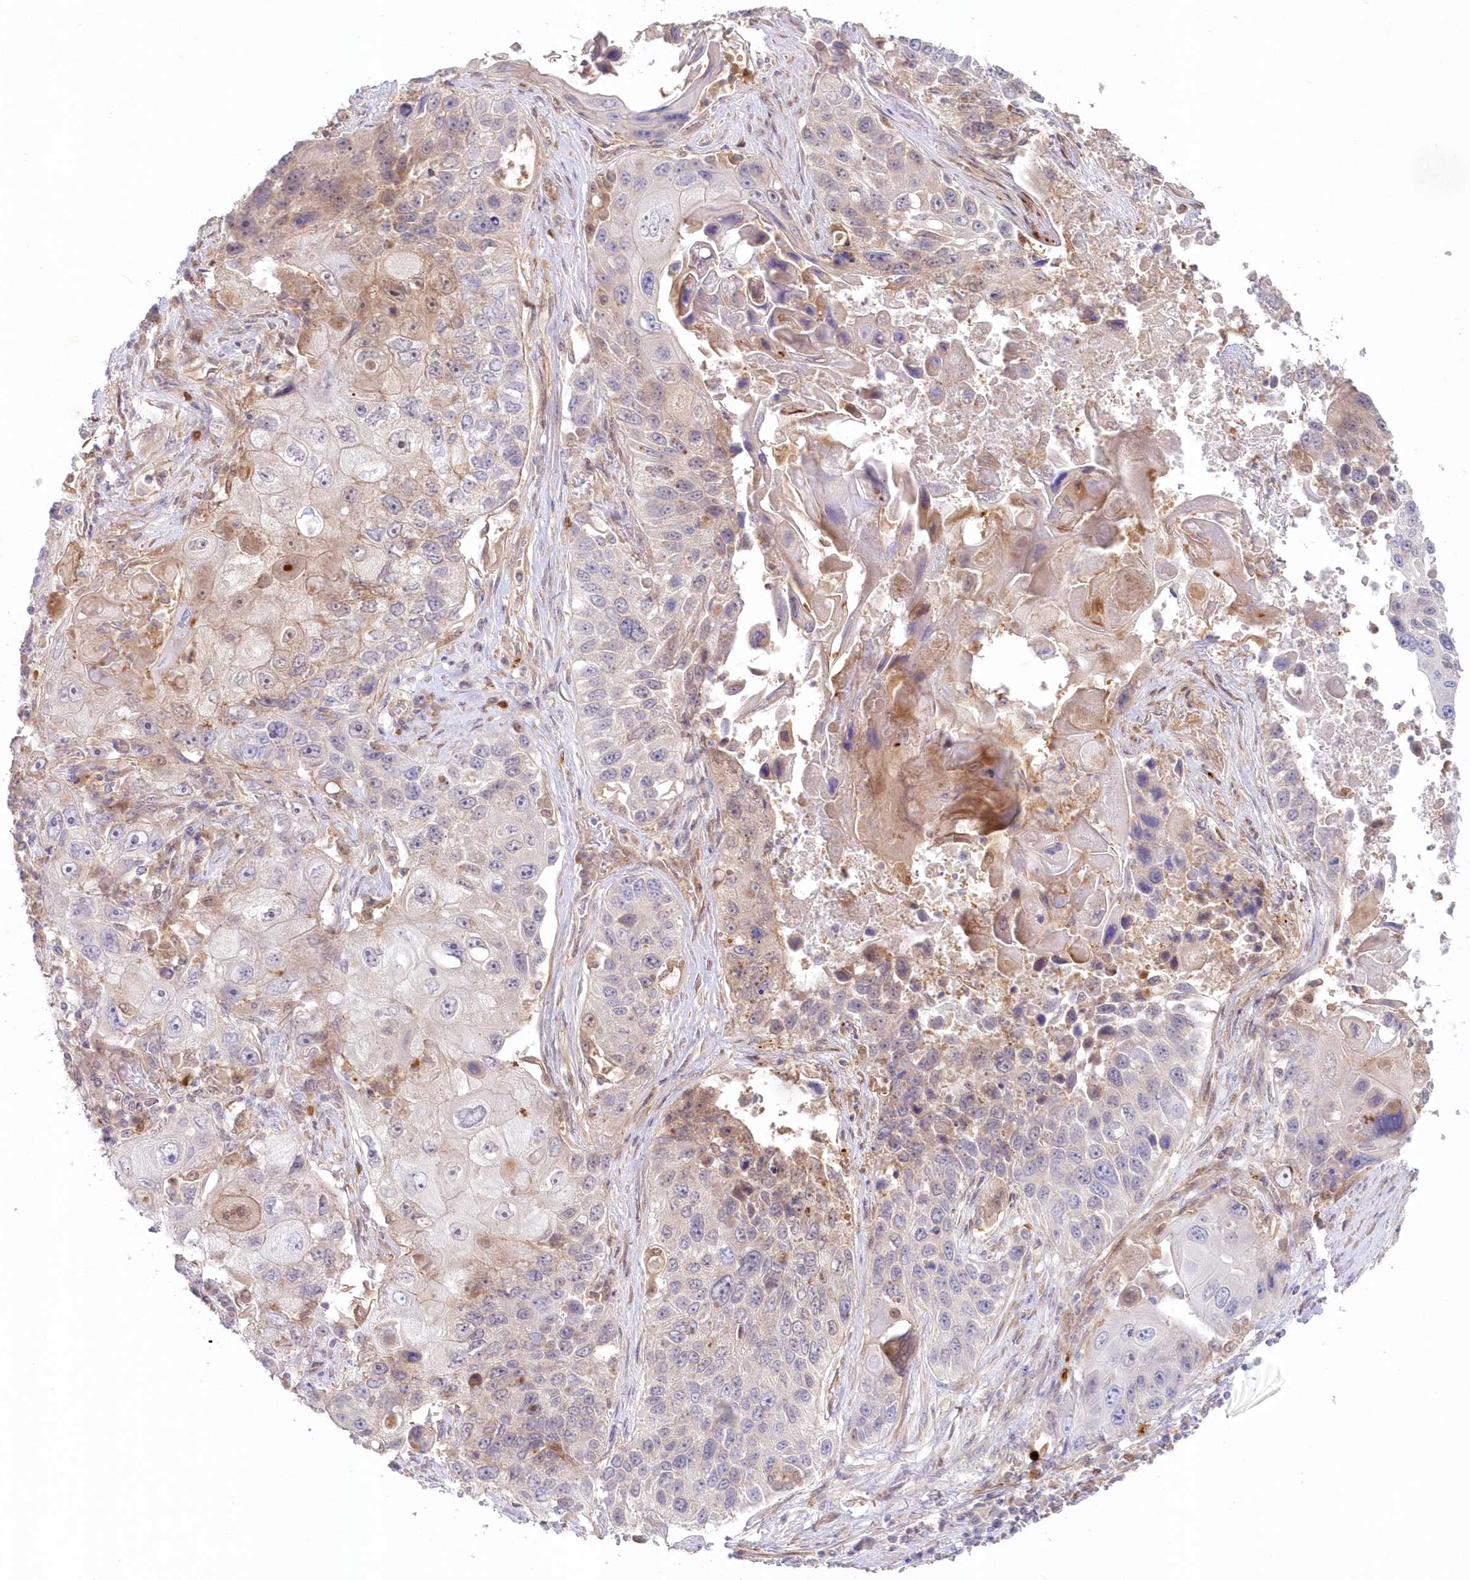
{"staining": {"intensity": "weak", "quantity": "<25%", "location": "cytoplasmic/membranous"}, "tissue": "lung cancer", "cell_type": "Tumor cells", "image_type": "cancer", "snomed": [{"axis": "morphology", "description": "Squamous cell carcinoma, NOS"}, {"axis": "topography", "description": "Lung"}], "caption": "DAB immunohistochemical staining of human lung cancer exhibits no significant expression in tumor cells.", "gene": "GBE1", "patient": {"sex": "male", "age": 61}}